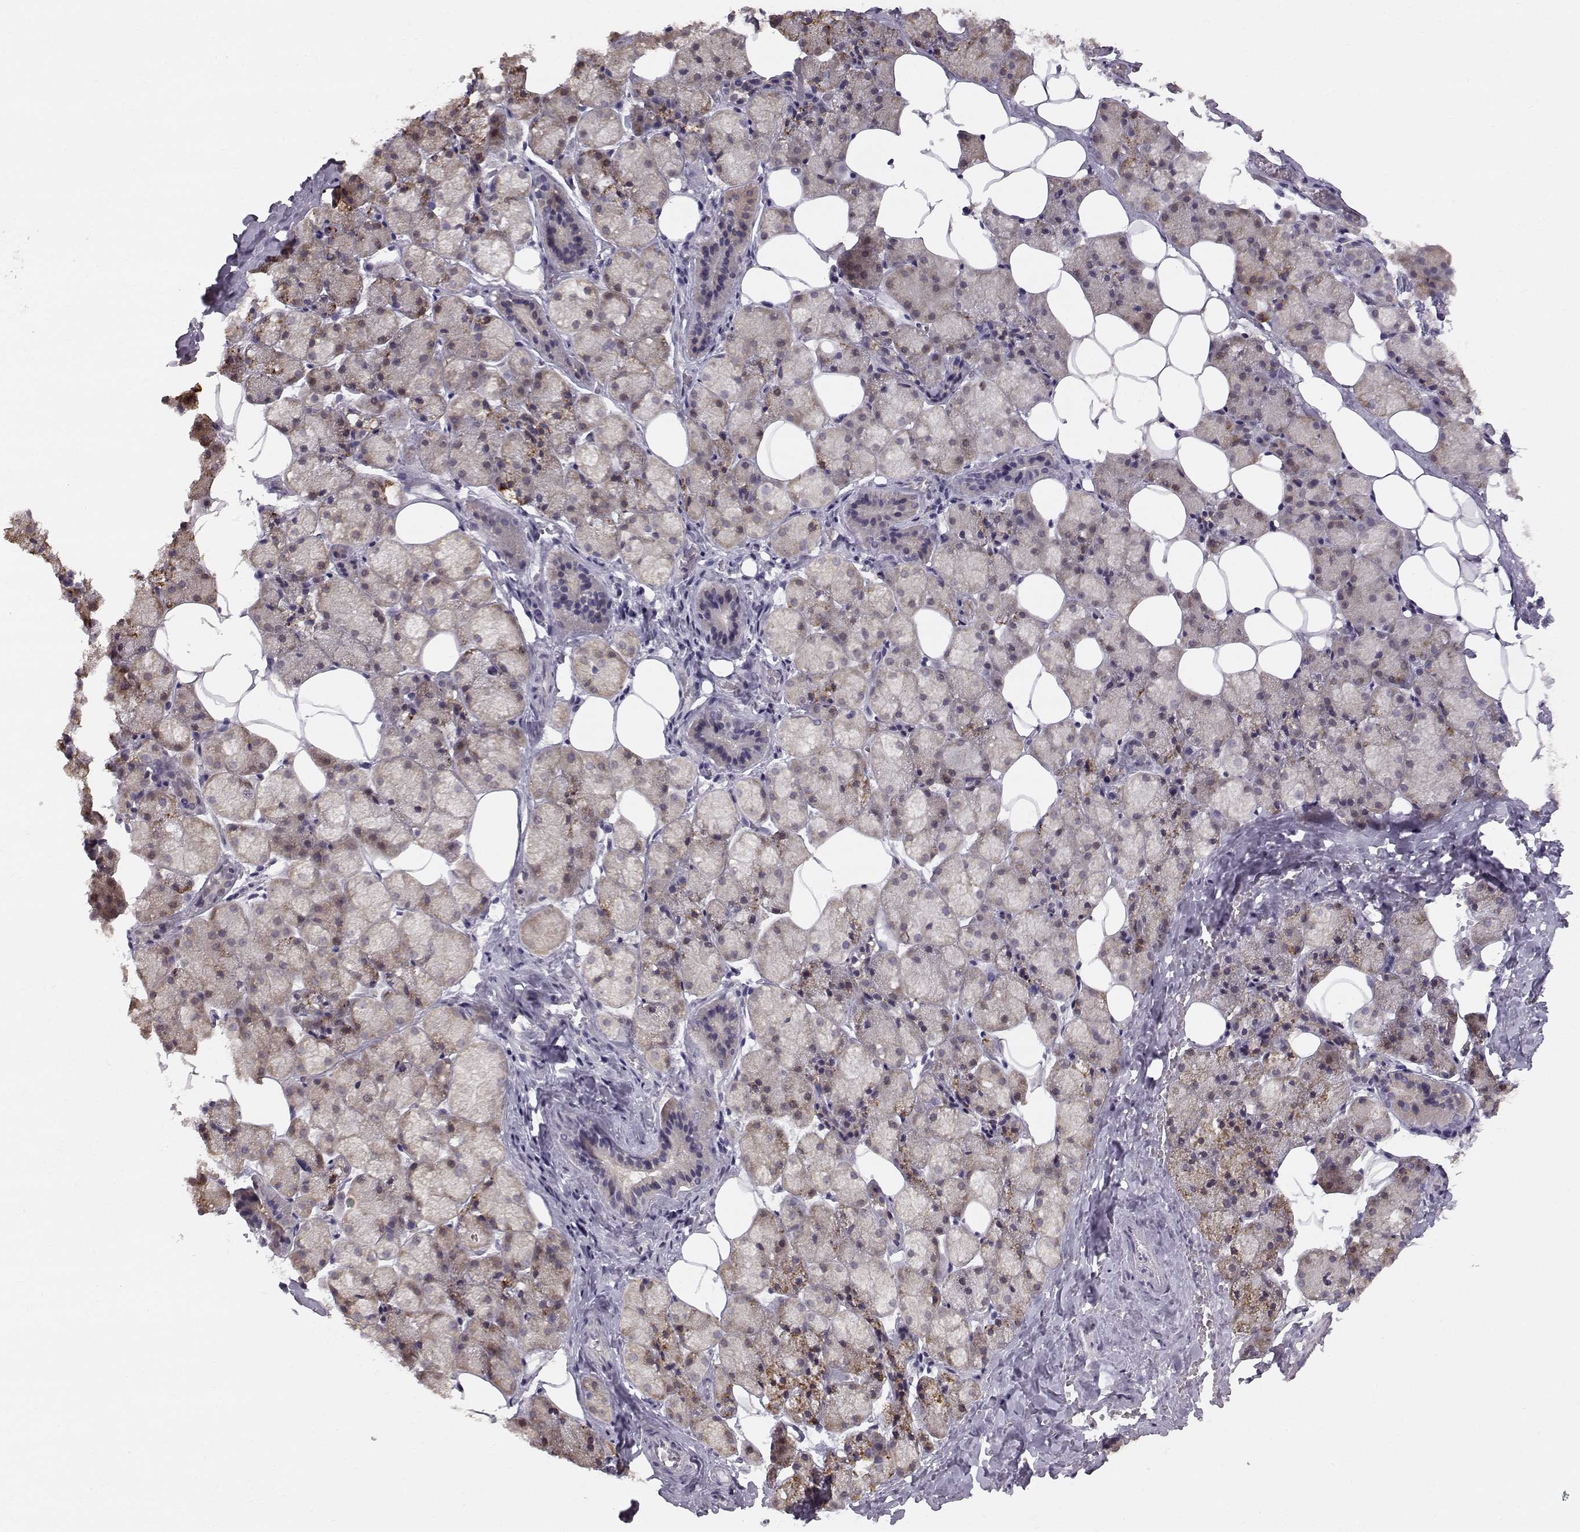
{"staining": {"intensity": "weak", "quantity": "25%-75%", "location": "cytoplasmic/membranous"}, "tissue": "salivary gland", "cell_type": "Glandular cells", "image_type": "normal", "snomed": [{"axis": "morphology", "description": "Normal tissue, NOS"}, {"axis": "topography", "description": "Salivary gland"}], "caption": "Unremarkable salivary gland was stained to show a protein in brown. There is low levels of weak cytoplasmic/membranous expression in about 25%-75% of glandular cells. The staining was performed using DAB to visualize the protein expression in brown, while the nuclei were stained in blue with hematoxylin (Magnification: 20x).", "gene": "ACSL6", "patient": {"sex": "male", "age": 38}}